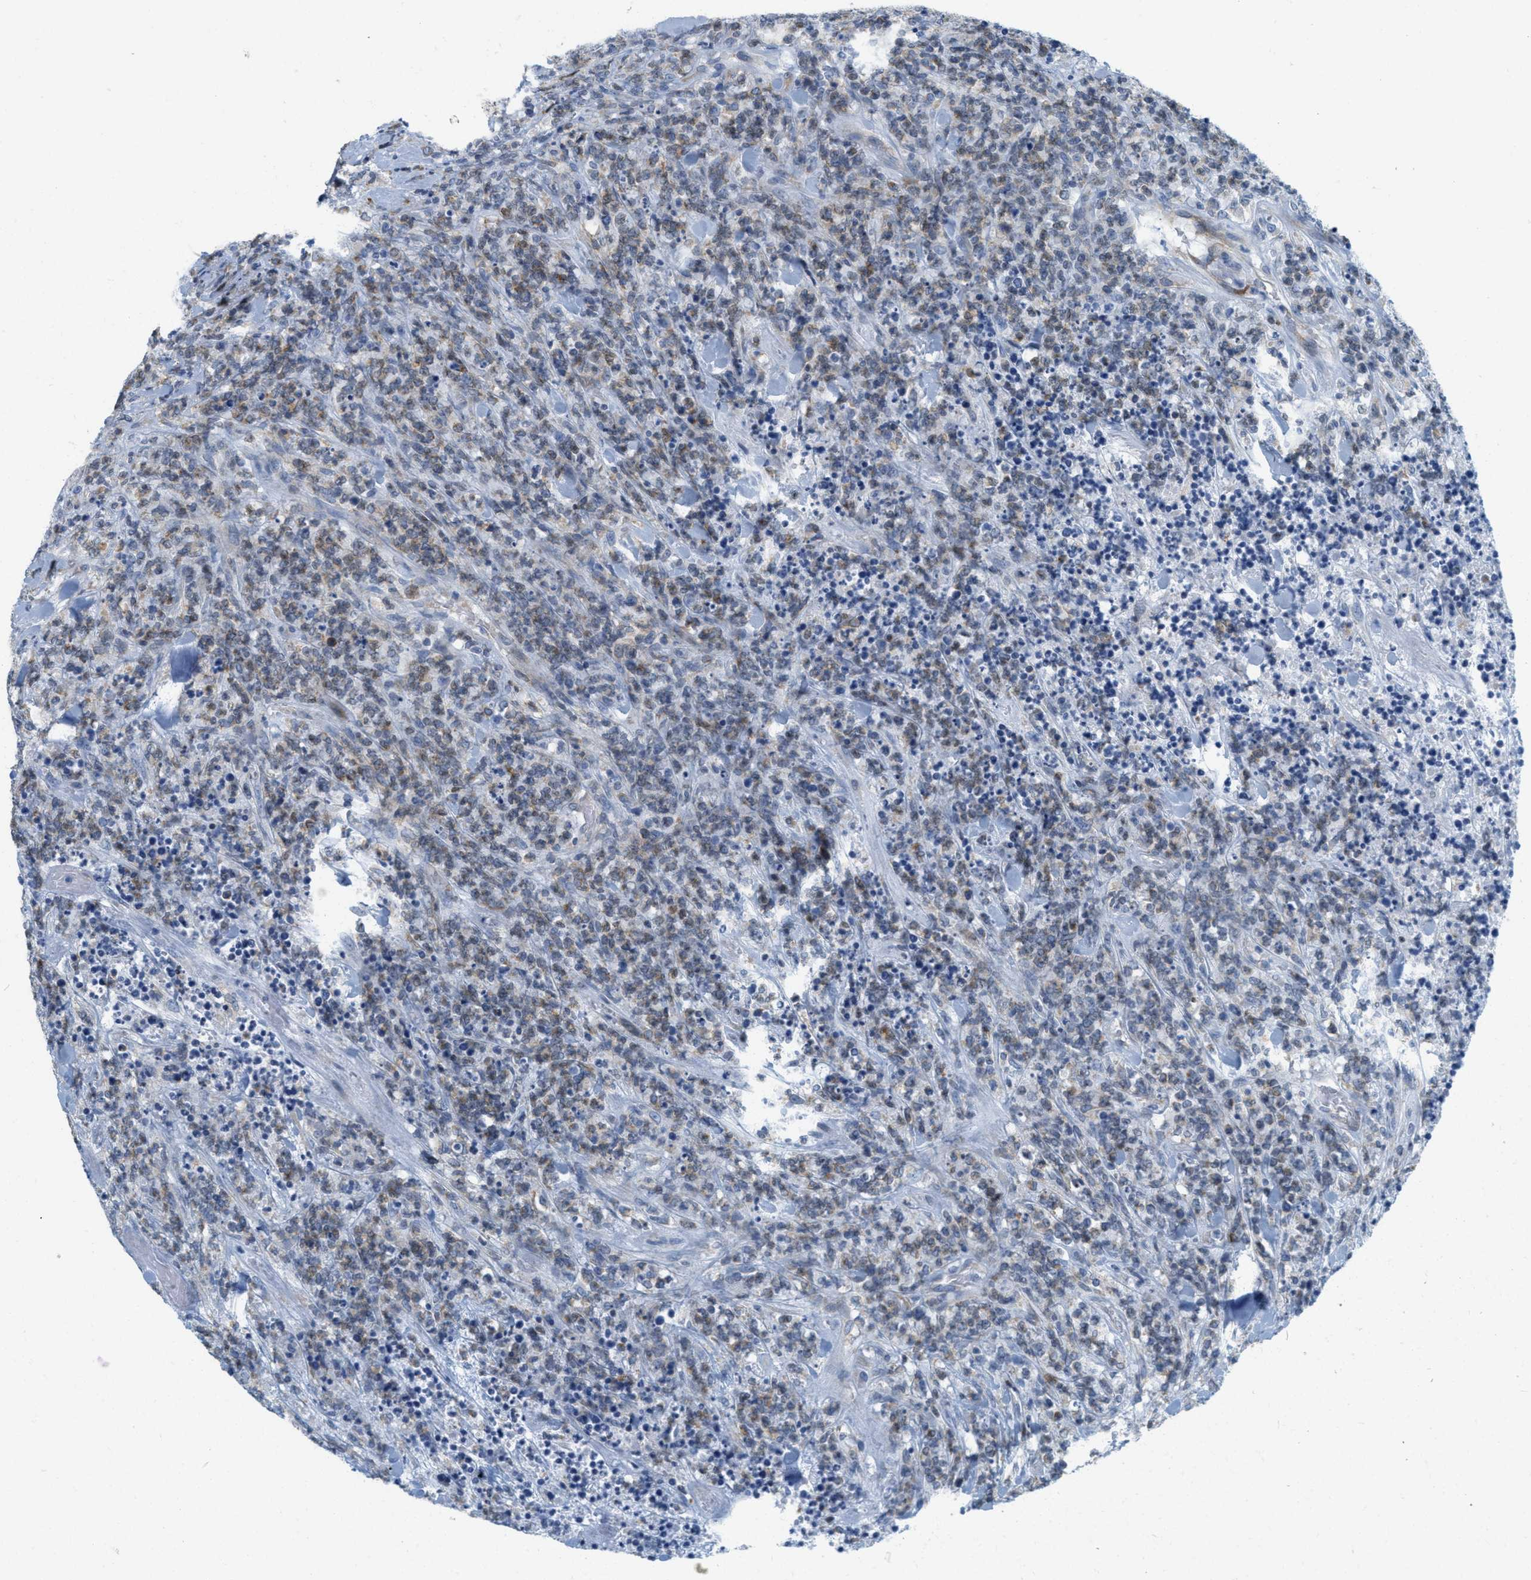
{"staining": {"intensity": "weak", "quantity": "25%-75%", "location": "cytoplasmic/membranous"}, "tissue": "lymphoma", "cell_type": "Tumor cells", "image_type": "cancer", "snomed": [{"axis": "morphology", "description": "Malignant lymphoma, non-Hodgkin's type, High grade"}, {"axis": "topography", "description": "Soft tissue"}], "caption": "About 25%-75% of tumor cells in human lymphoma exhibit weak cytoplasmic/membranous protein staining as visualized by brown immunohistochemical staining.", "gene": "TEX264", "patient": {"sex": "male", "age": 18}}